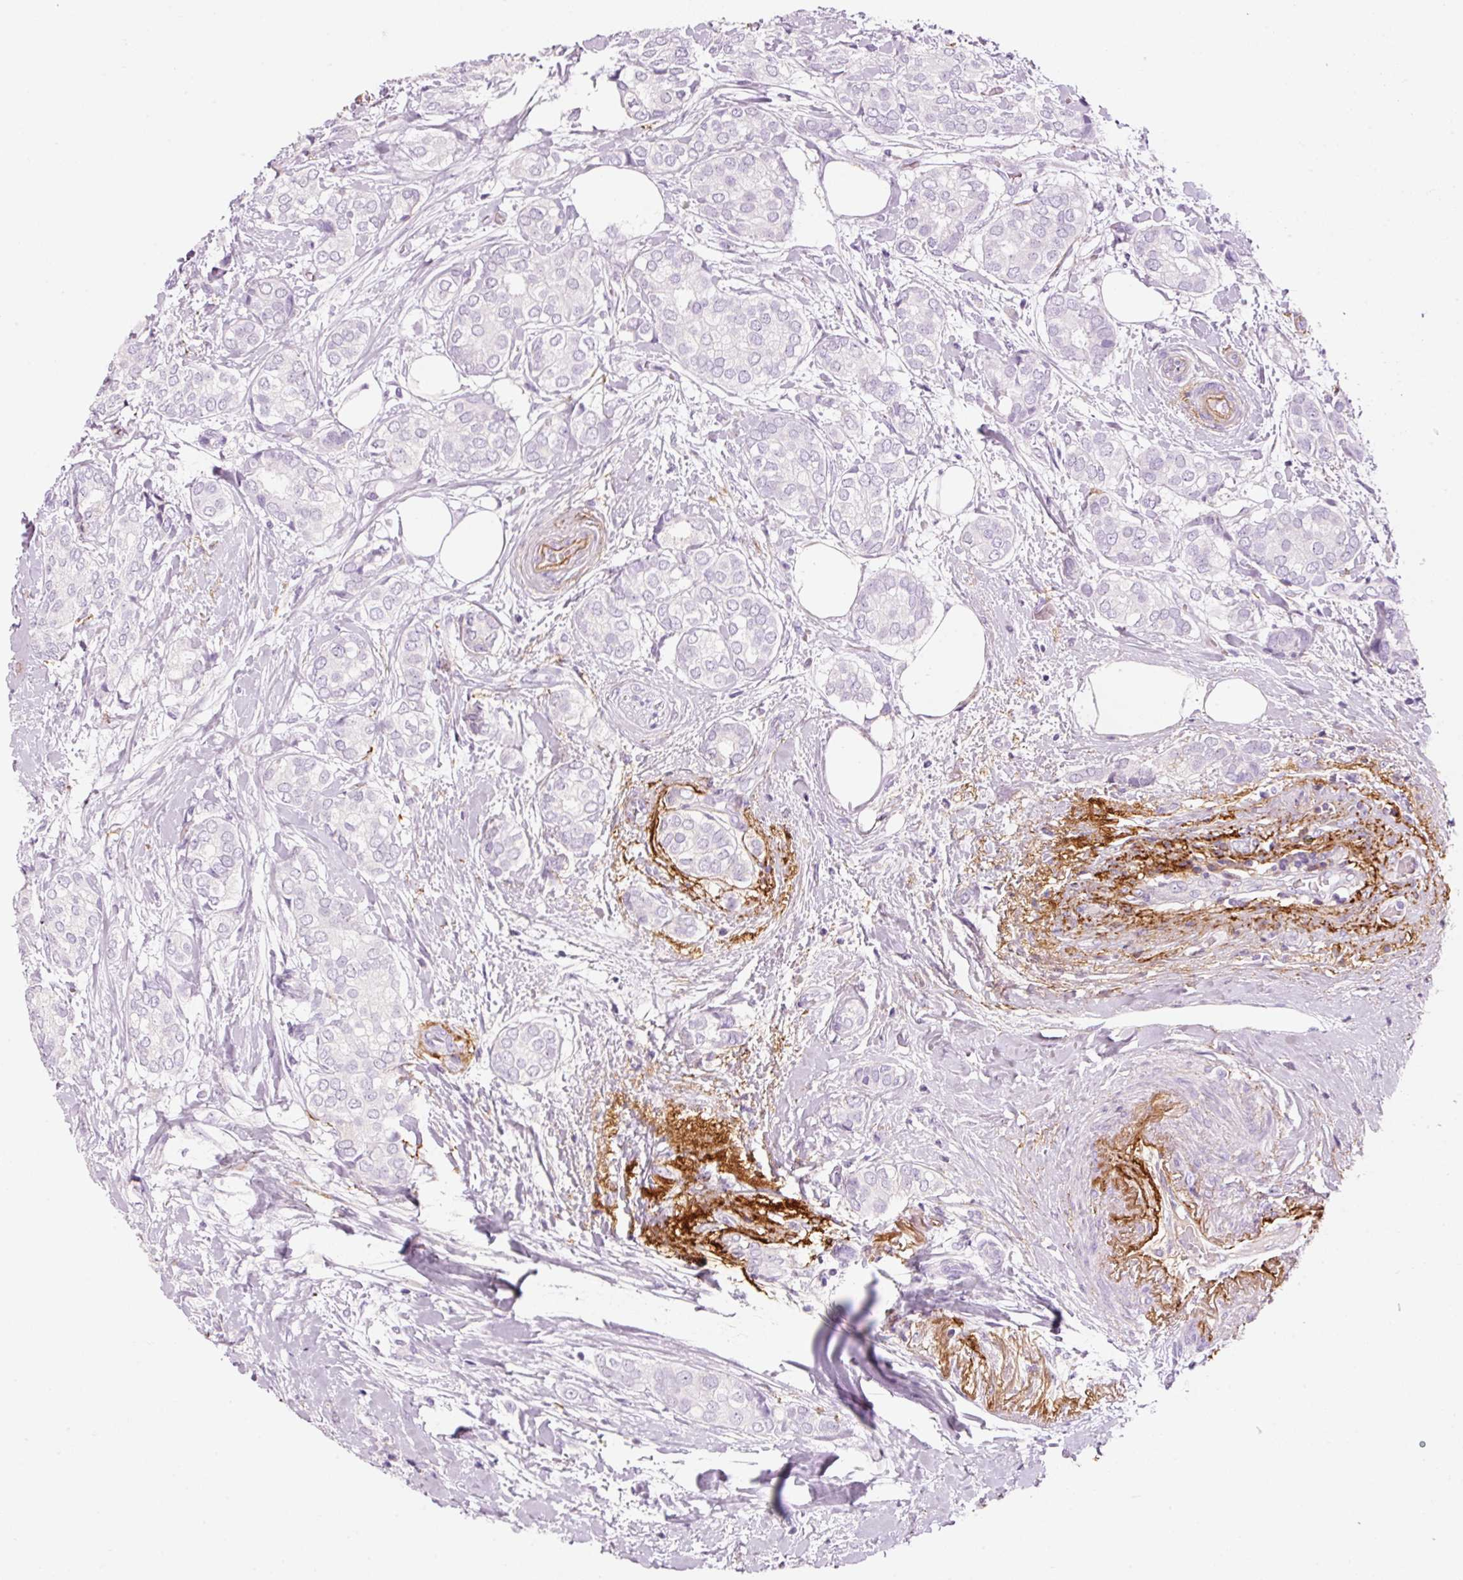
{"staining": {"intensity": "negative", "quantity": "none", "location": "none"}, "tissue": "breast cancer", "cell_type": "Tumor cells", "image_type": "cancer", "snomed": [{"axis": "morphology", "description": "Duct carcinoma"}, {"axis": "topography", "description": "Breast"}], "caption": "This is an immunohistochemistry (IHC) image of infiltrating ductal carcinoma (breast). There is no staining in tumor cells.", "gene": "MFAP4", "patient": {"sex": "female", "age": 73}}